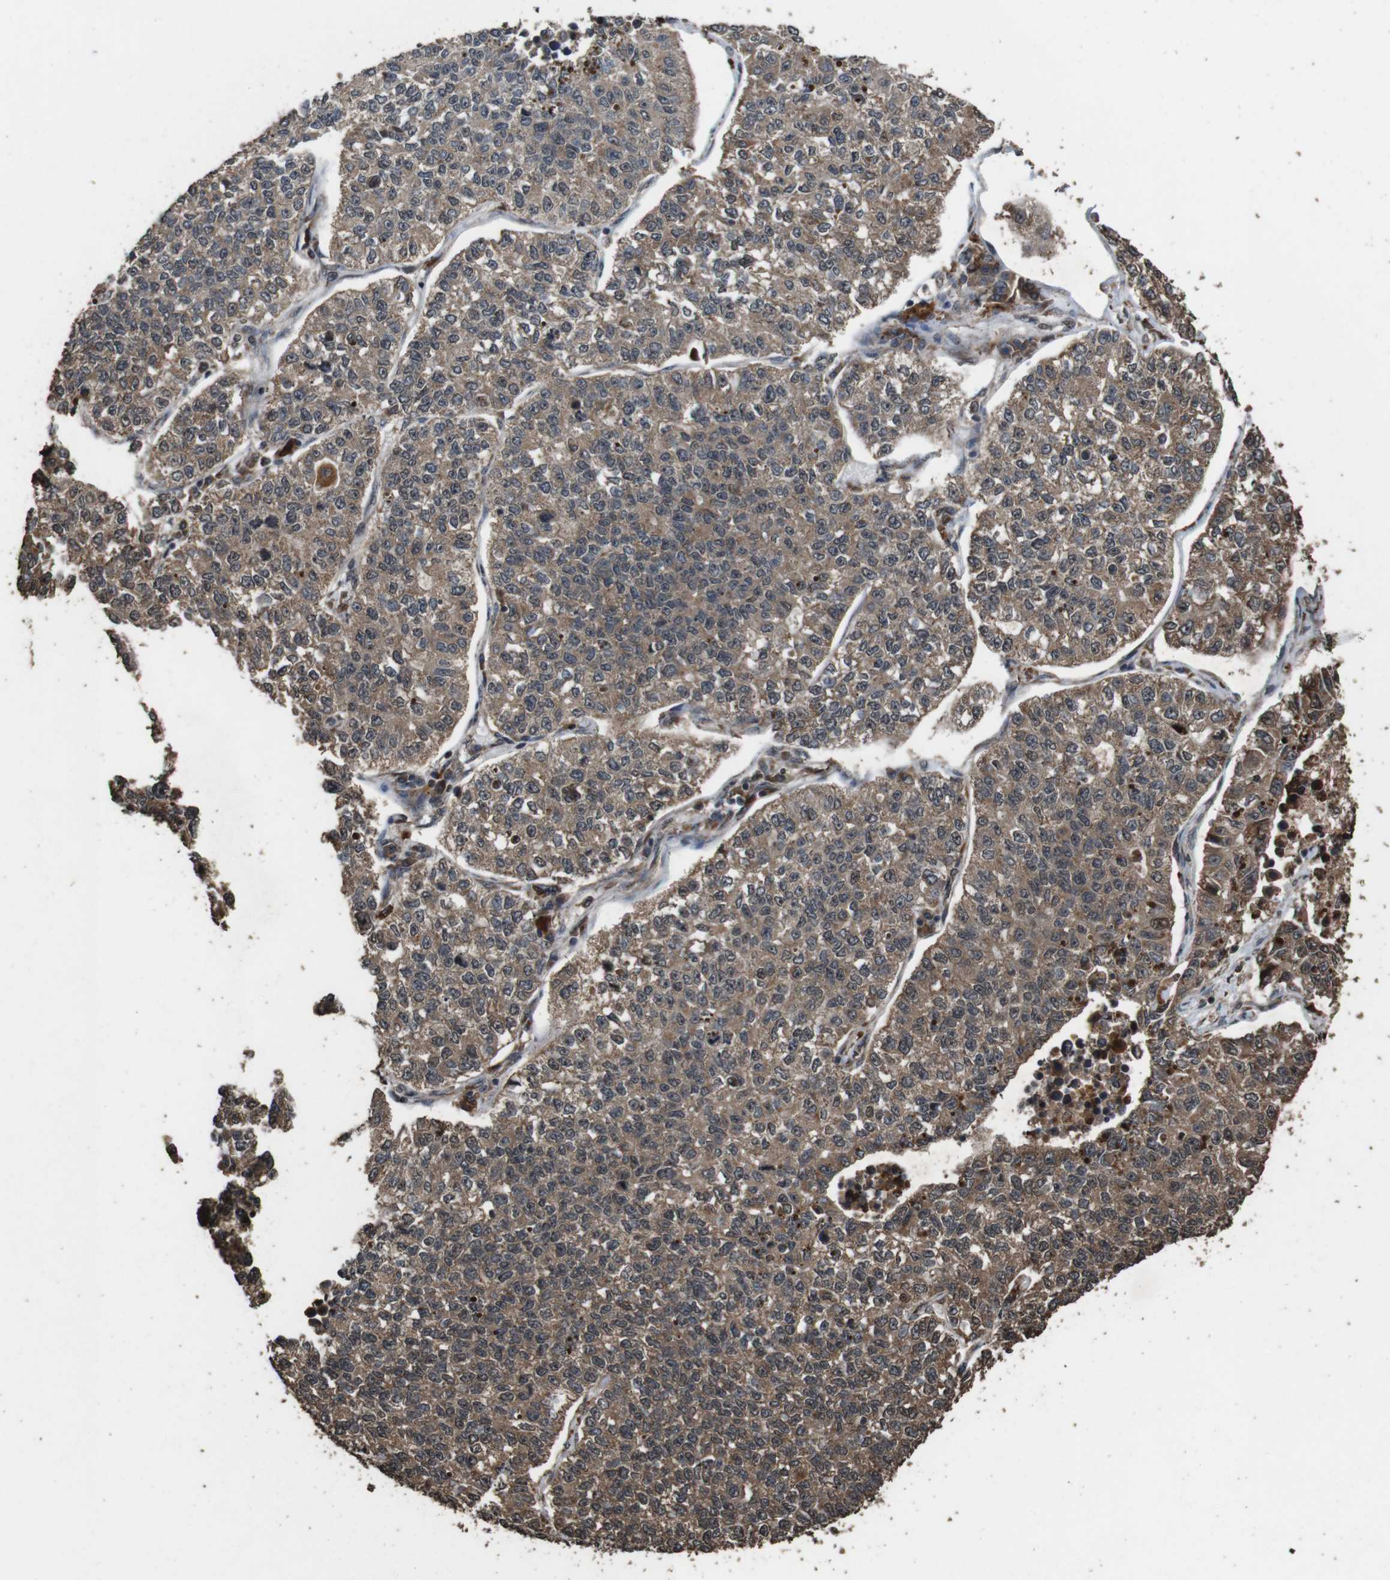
{"staining": {"intensity": "moderate", "quantity": ">75%", "location": "cytoplasmic/membranous"}, "tissue": "lung cancer", "cell_type": "Tumor cells", "image_type": "cancer", "snomed": [{"axis": "morphology", "description": "Adenocarcinoma, NOS"}, {"axis": "topography", "description": "Lung"}], "caption": "Human lung cancer (adenocarcinoma) stained for a protein (brown) reveals moderate cytoplasmic/membranous positive positivity in about >75% of tumor cells.", "gene": "RRAS2", "patient": {"sex": "male", "age": 49}}